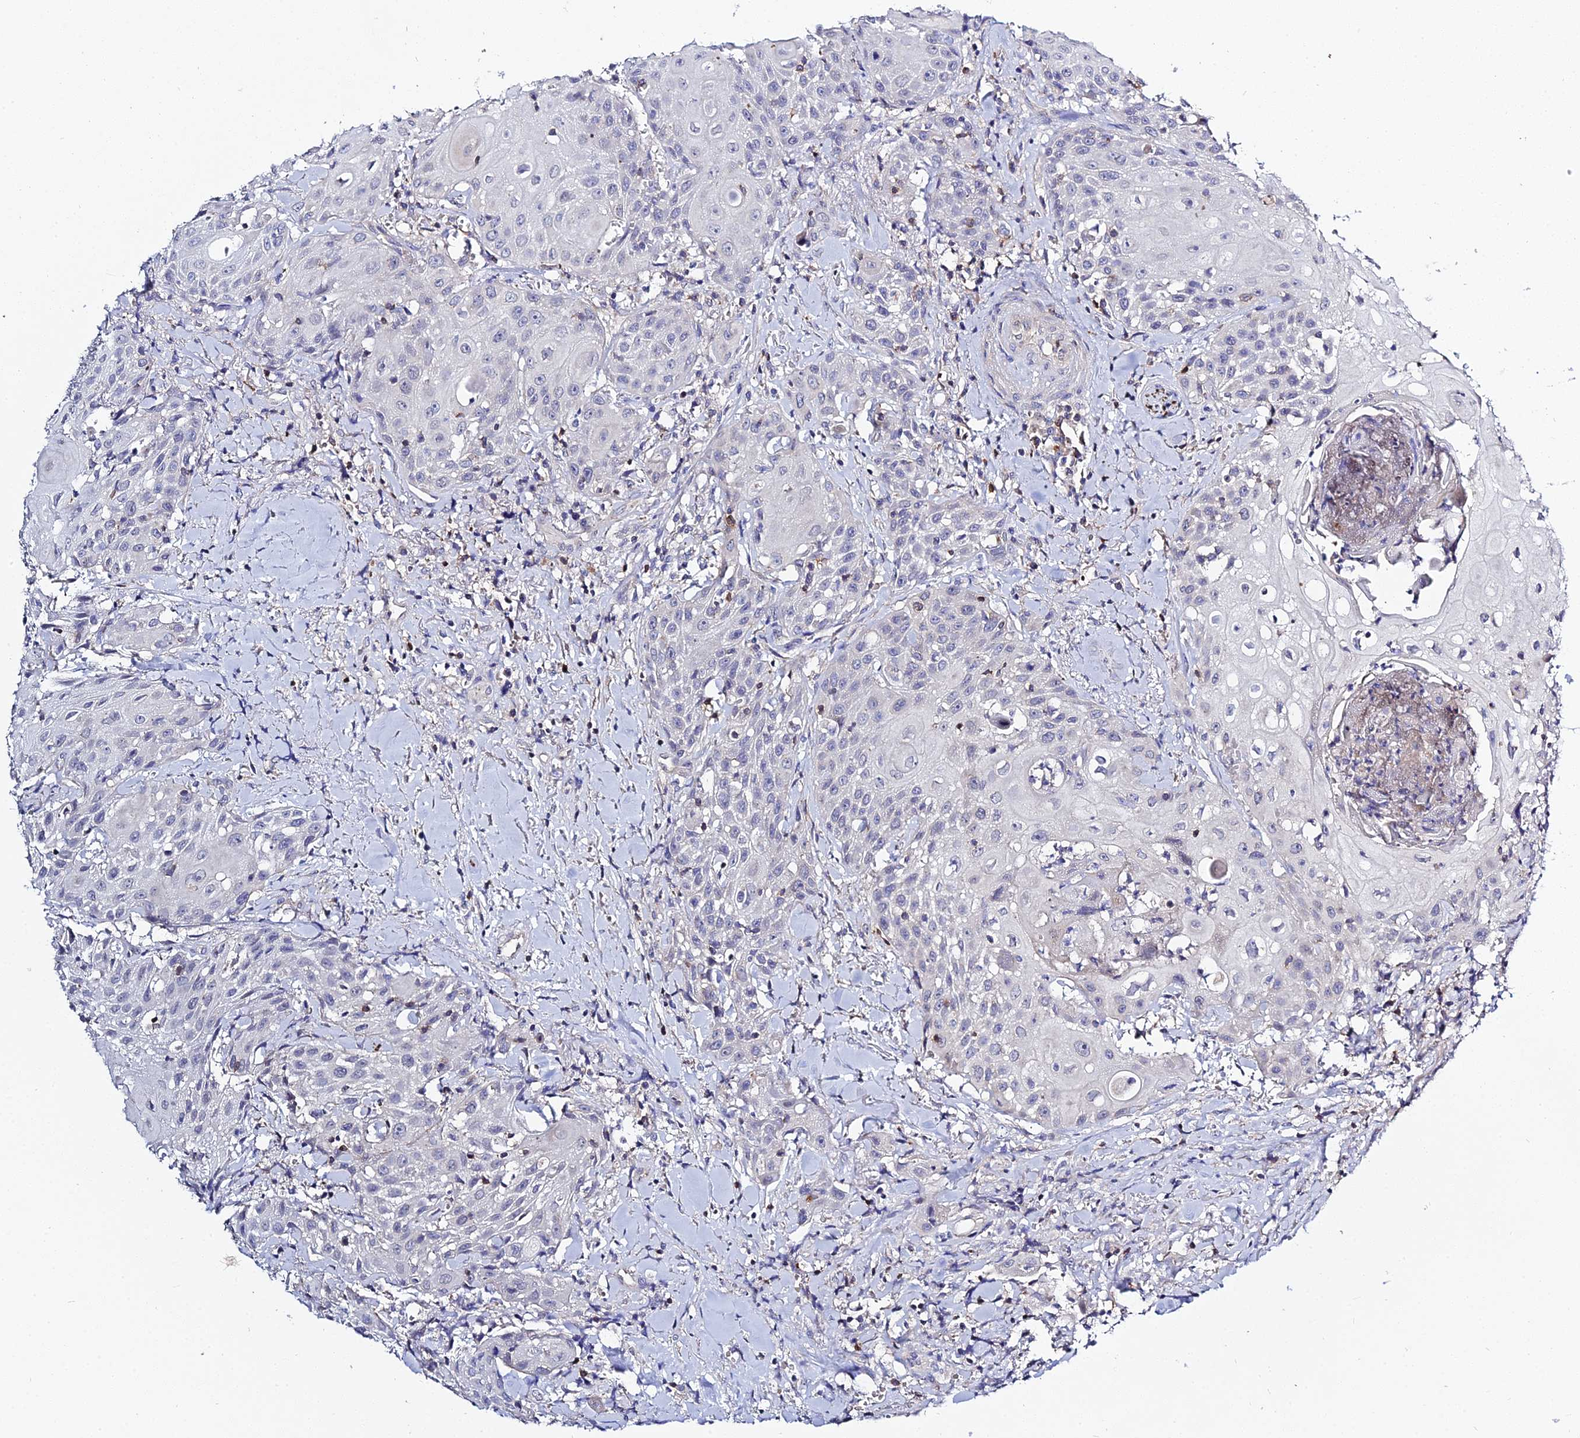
{"staining": {"intensity": "negative", "quantity": "none", "location": "none"}, "tissue": "head and neck cancer", "cell_type": "Tumor cells", "image_type": "cancer", "snomed": [{"axis": "morphology", "description": "Squamous cell carcinoma, NOS"}, {"axis": "topography", "description": "Oral tissue"}, {"axis": "topography", "description": "Head-Neck"}], "caption": "Tumor cells are negative for brown protein staining in head and neck squamous cell carcinoma. (Brightfield microscopy of DAB immunohistochemistry at high magnification).", "gene": "APOBEC3H", "patient": {"sex": "female", "age": 82}}